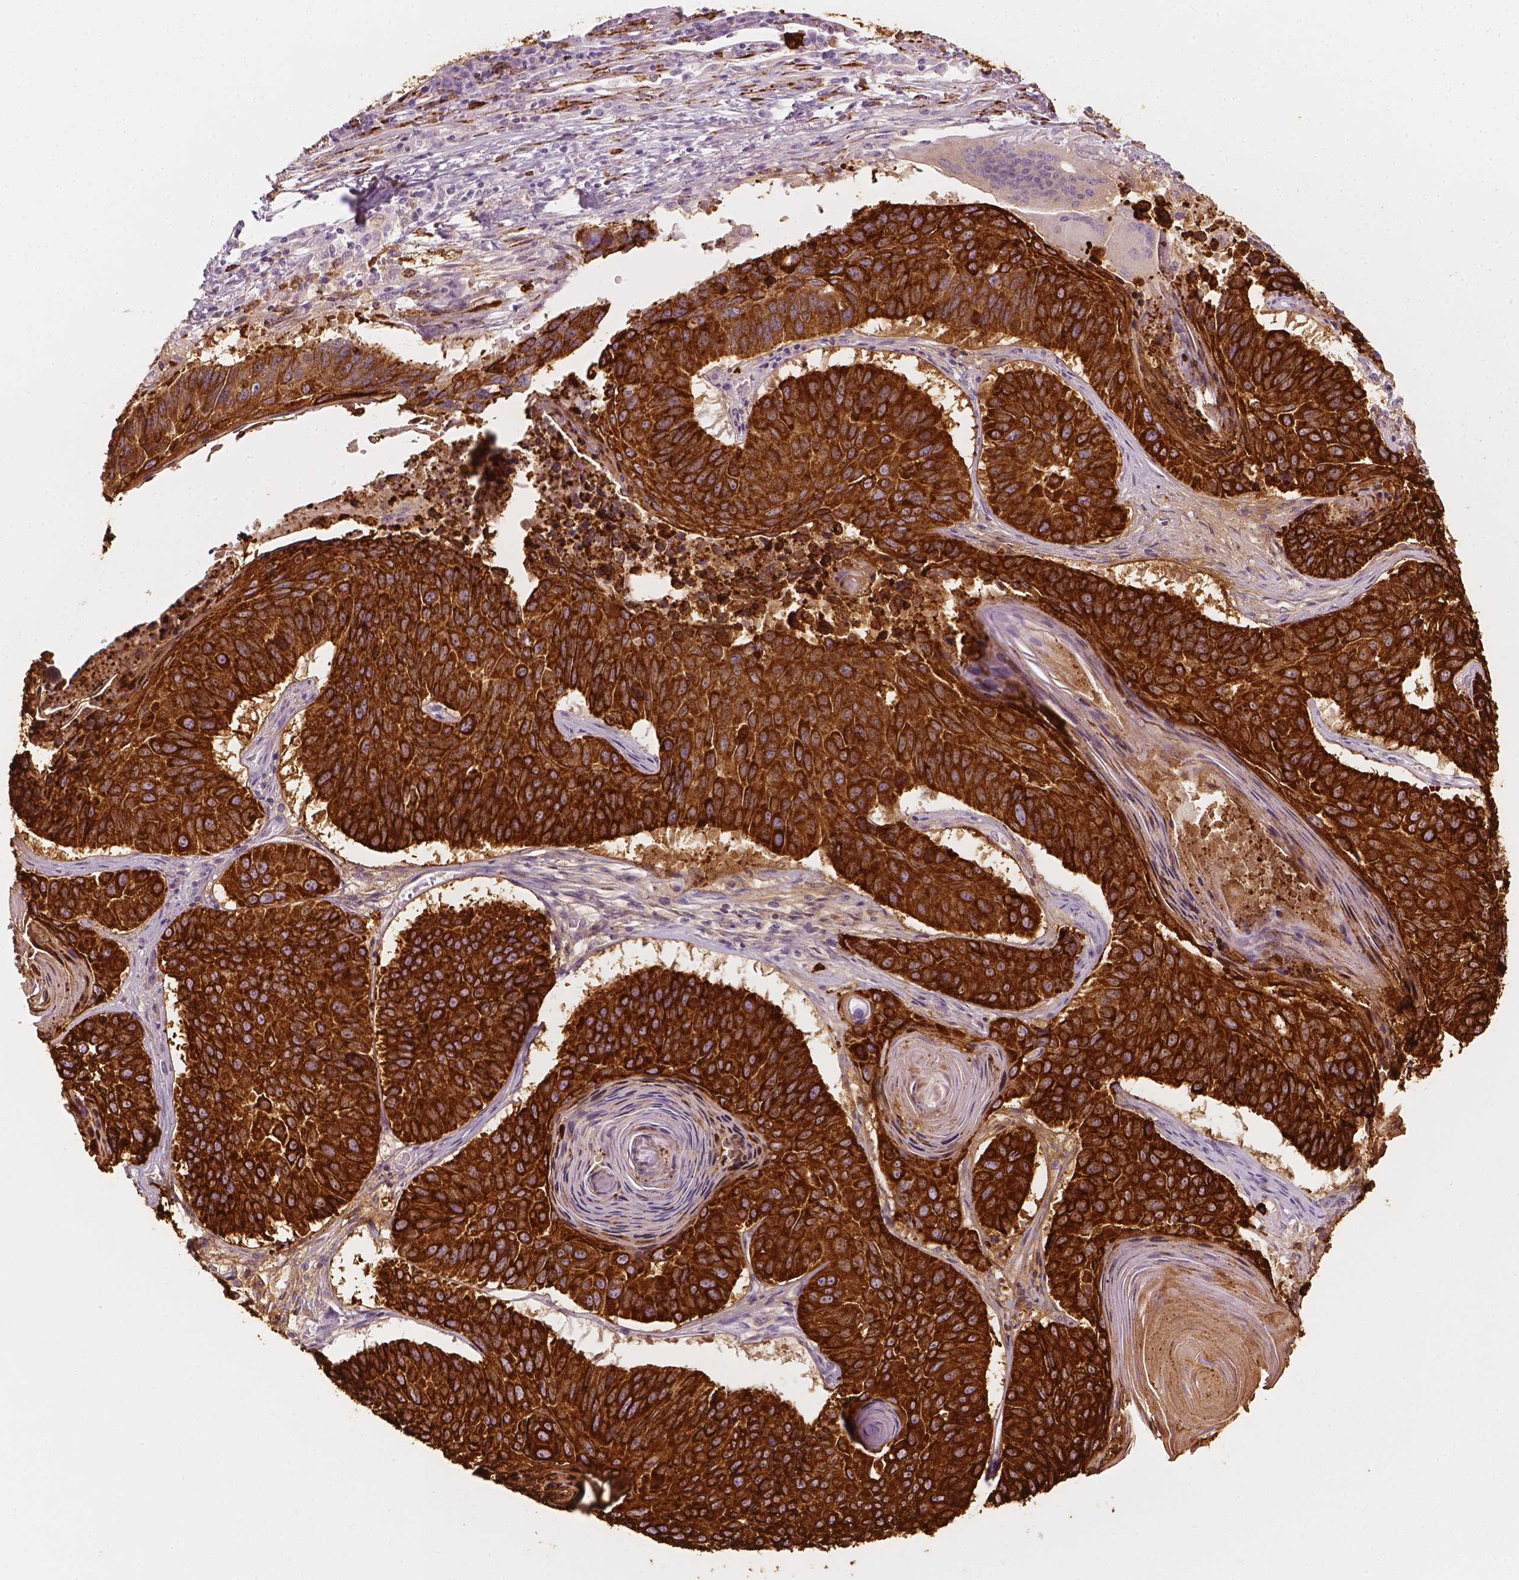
{"staining": {"intensity": "strong", "quantity": ">75%", "location": "cytoplasmic/membranous"}, "tissue": "lung cancer", "cell_type": "Tumor cells", "image_type": "cancer", "snomed": [{"axis": "morphology", "description": "Squamous cell carcinoma, NOS"}, {"axis": "topography", "description": "Lung"}], "caption": "Protein expression by immunohistochemistry shows strong cytoplasmic/membranous positivity in approximately >75% of tumor cells in squamous cell carcinoma (lung).", "gene": "CES1", "patient": {"sex": "male", "age": 73}}